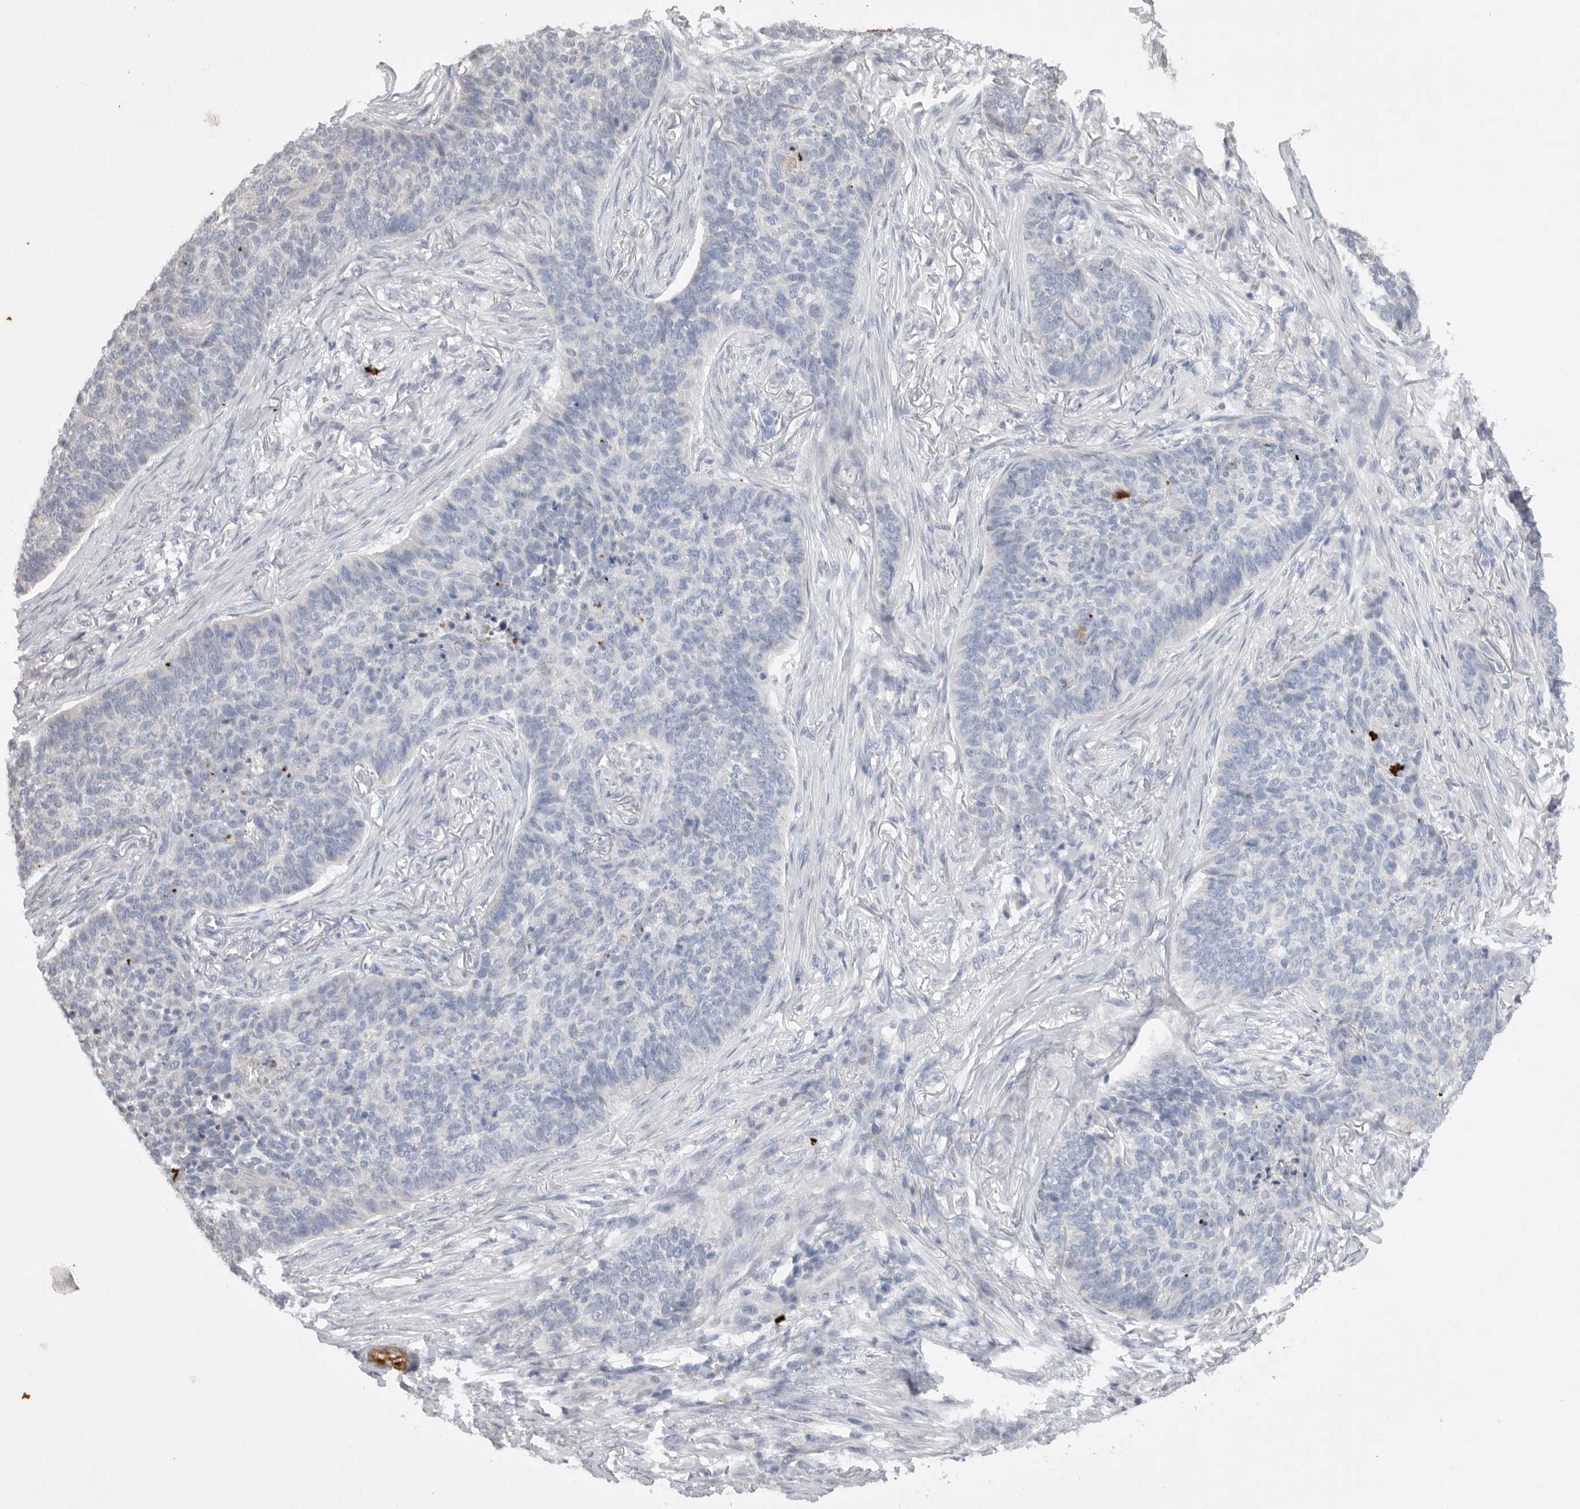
{"staining": {"intensity": "negative", "quantity": "none", "location": "none"}, "tissue": "skin cancer", "cell_type": "Tumor cells", "image_type": "cancer", "snomed": [{"axis": "morphology", "description": "Basal cell carcinoma"}, {"axis": "topography", "description": "Skin"}], "caption": "A high-resolution image shows immunohistochemistry (IHC) staining of skin cancer, which displays no significant expression in tumor cells.", "gene": "MTFR1L", "patient": {"sex": "male", "age": 85}}